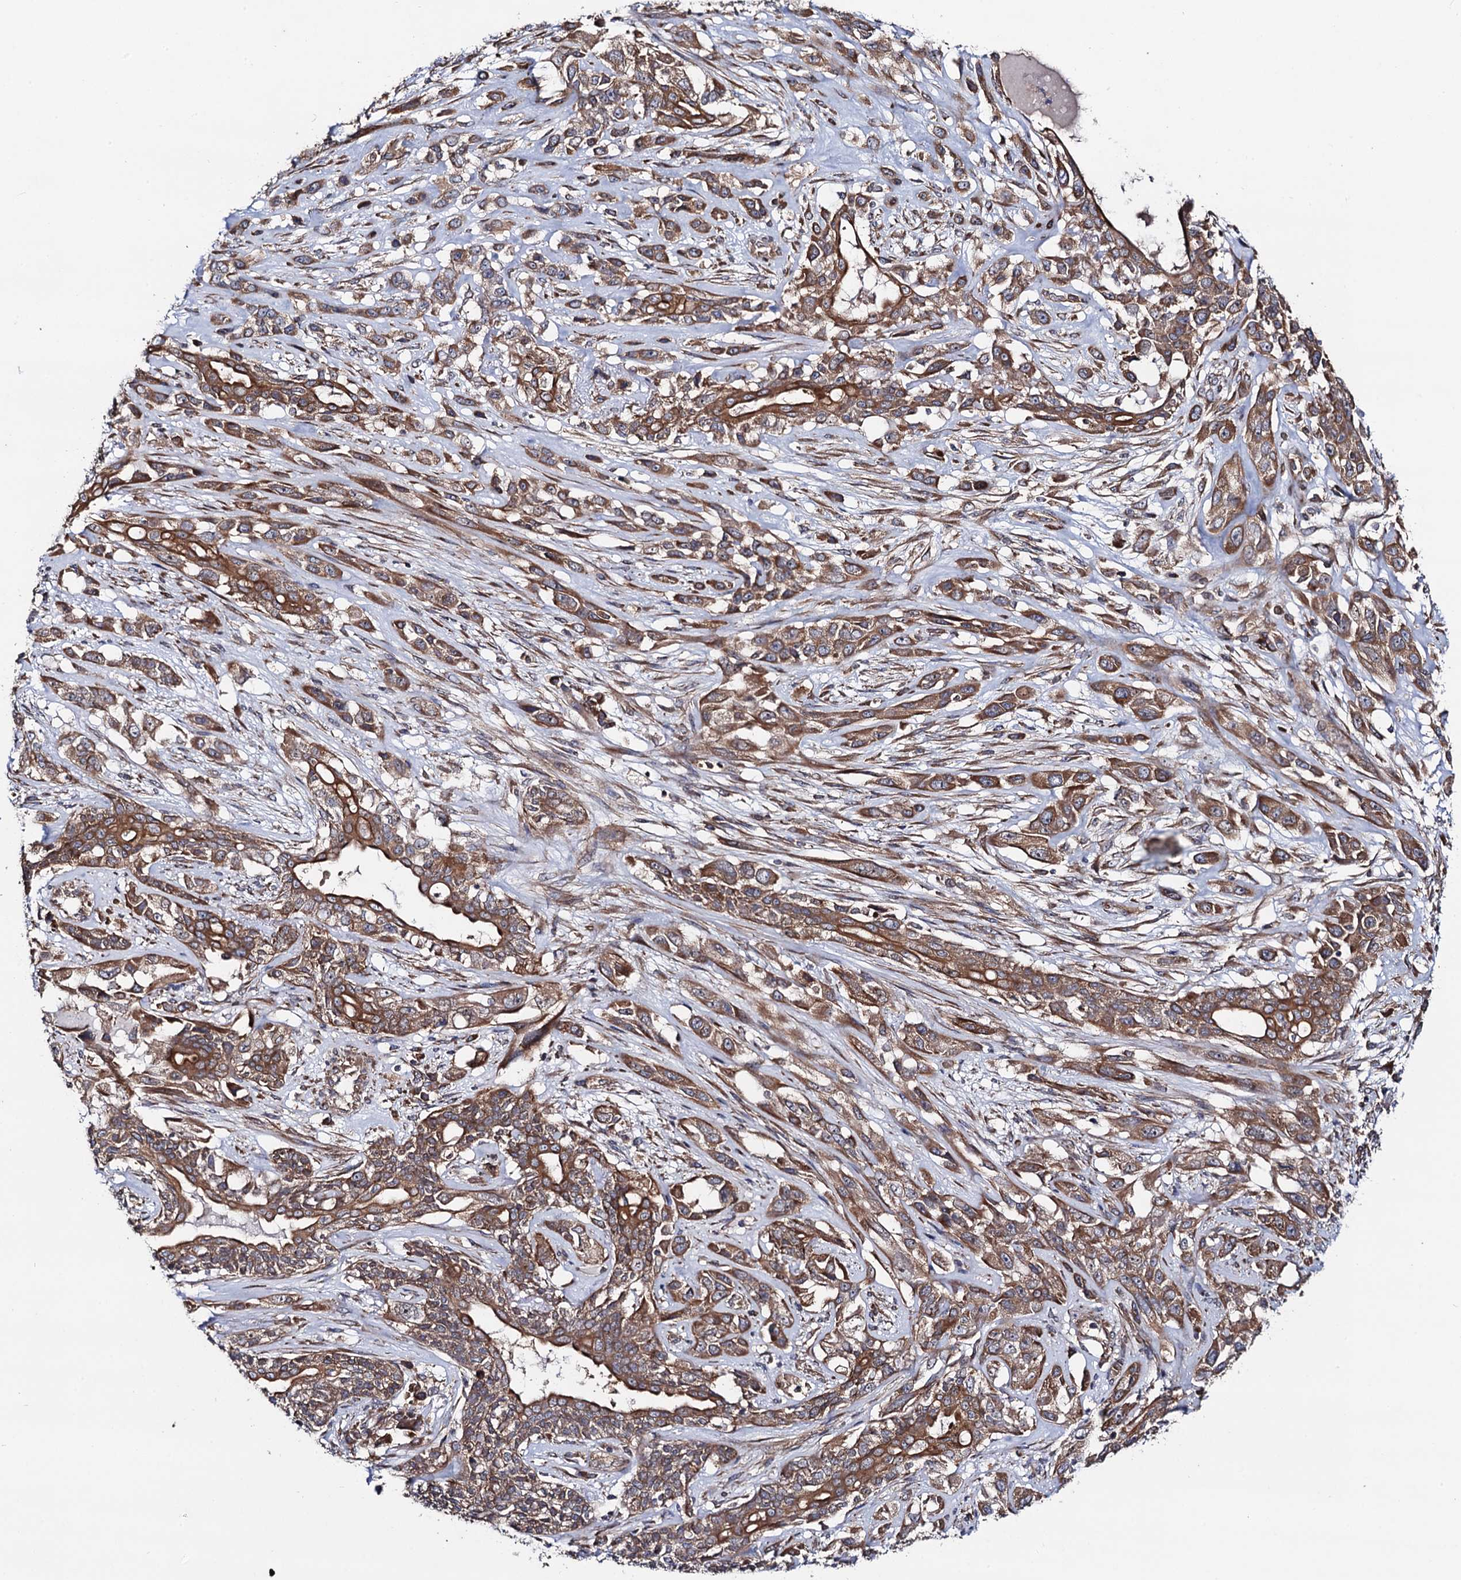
{"staining": {"intensity": "moderate", "quantity": ">75%", "location": "cytoplasmic/membranous"}, "tissue": "lung cancer", "cell_type": "Tumor cells", "image_type": "cancer", "snomed": [{"axis": "morphology", "description": "Squamous cell carcinoma, NOS"}, {"axis": "topography", "description": "Lung"}], "caption": "Lung cancer (squamous cell carcinoma) tissue exhibits moderate cytoplasmic/membranous staining in about >75% of tumor cells, visualized by immunohistochemistry. (Stains: DAB in brown, nuclei in blue, Microscopy: brightfield microscopy at high magnification).", "gene": "DYDC1", "patient": {"sex": "female", "age": 70}}